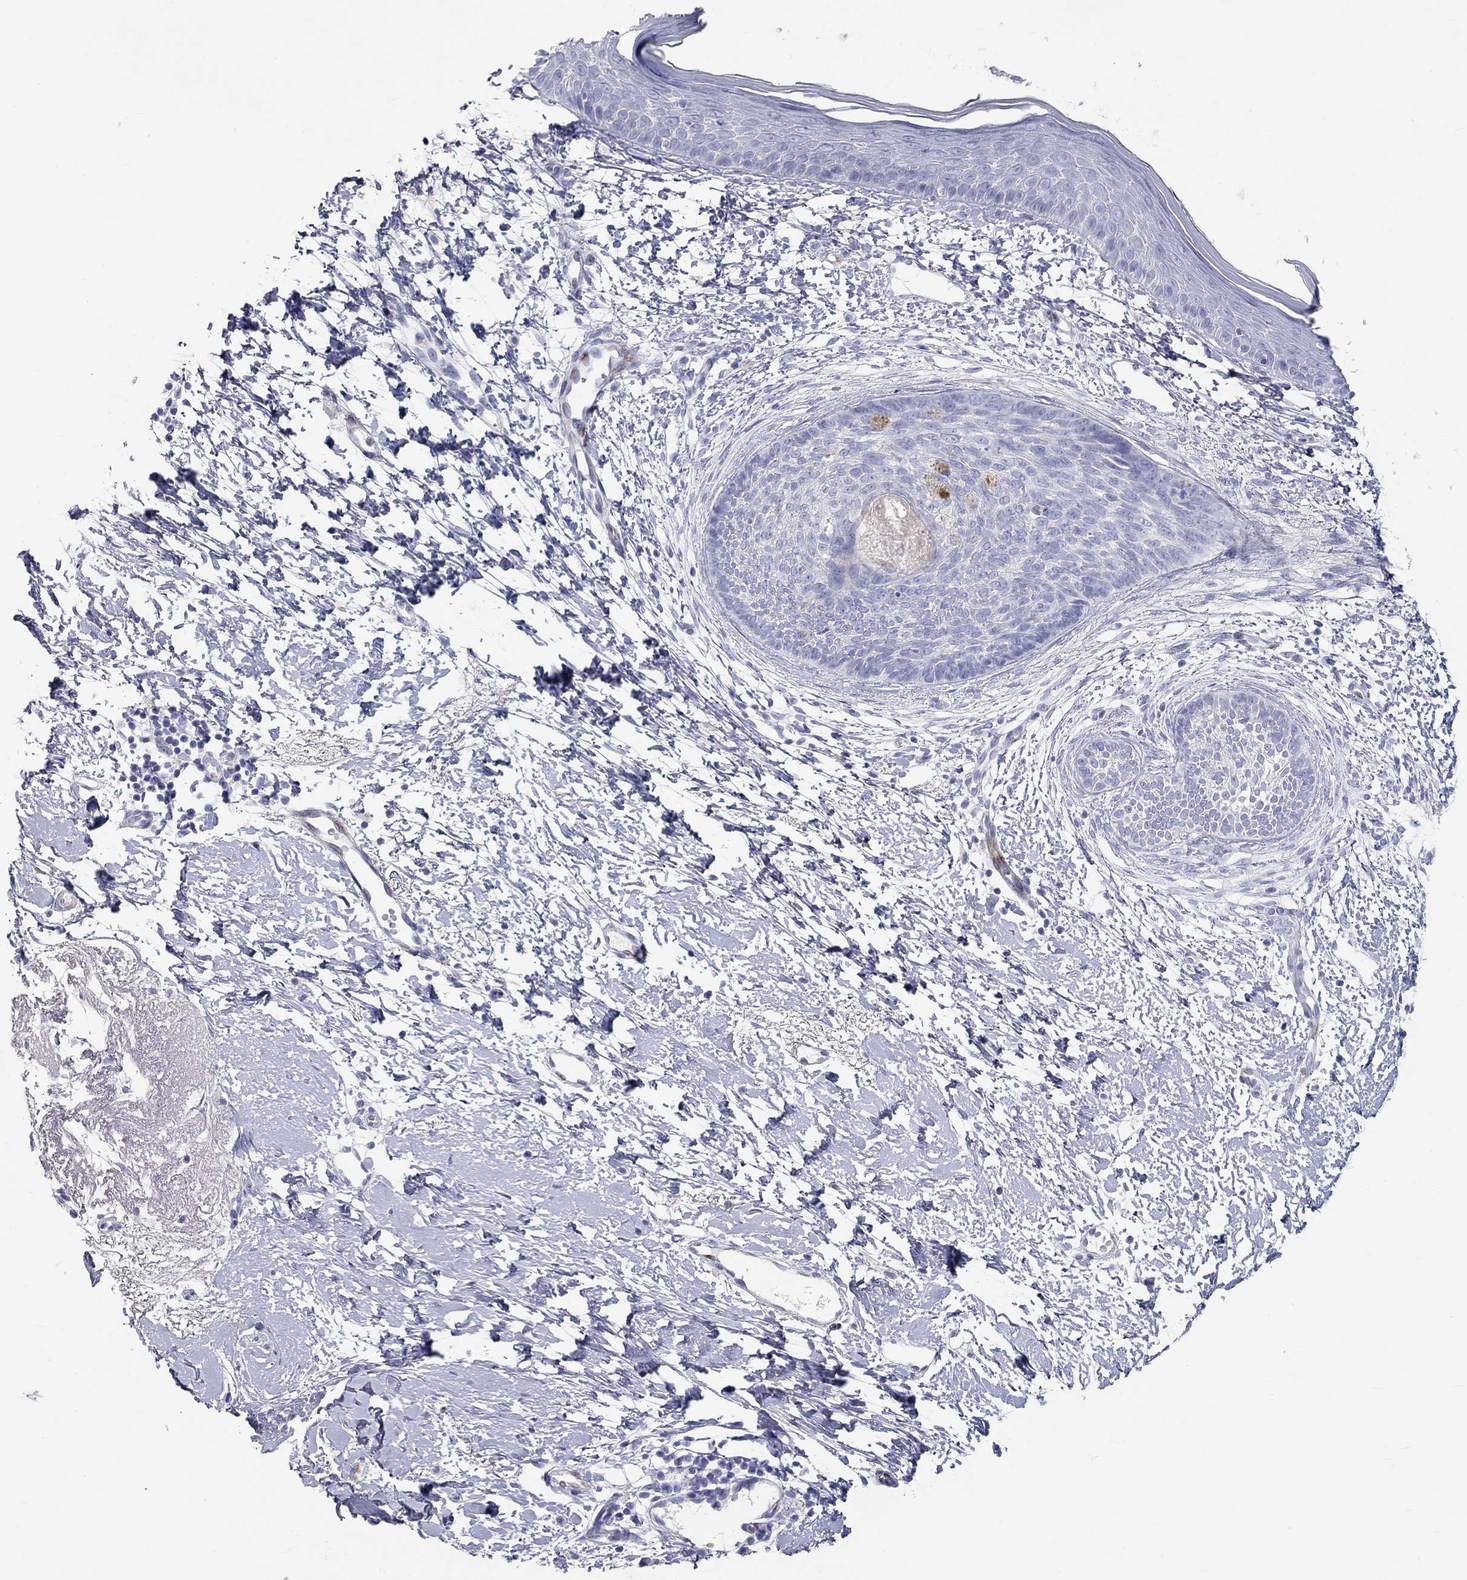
{"staining": {"intensity": "negative", "quantity": "none", "location": "none"}, "tissue": "skin cancer", "cell_type": "Tumor cells", "image_type": "cancer", "snomed": [{"axis": "morphology", "description": "Normal tissue, NOS"}, {"axis": "morphology", "description": "Basal cell carcinoma"}, {"axis": "topography", "description": "Skin"}], "caption": "Tumor cells show no significant protein expression in skin basal cell carcinoma.", "gene": "PCDHGC5", "patient": {"sex": "male", "age": 84}}